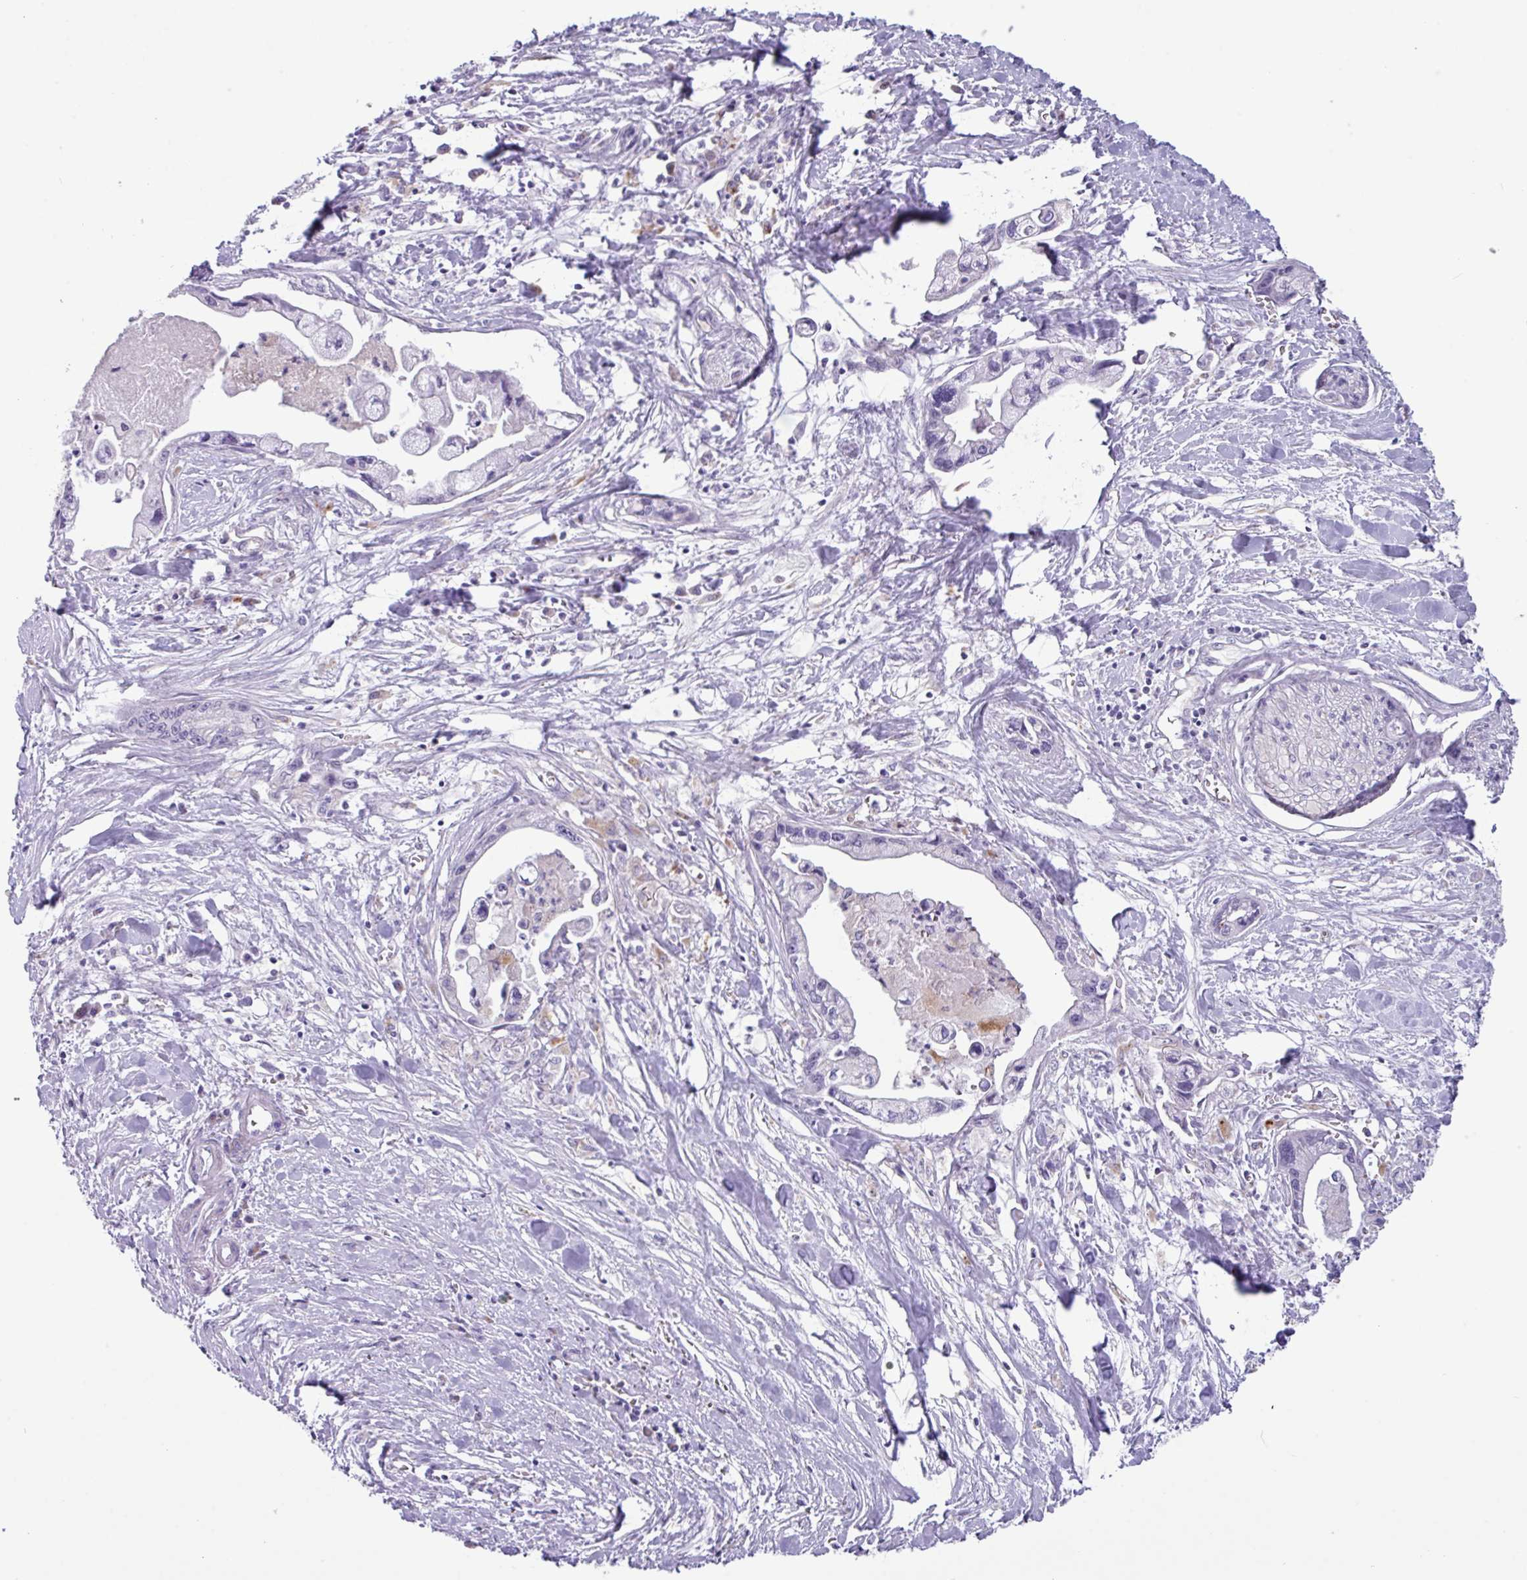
{"staining": {"intensity": "negative", "quantity": "none", "location": "none"}, "tissue": "pancreatic cancer", "cell_type": "Tumor cells", "image_type": "cancer", "snomed": [{"axis": "morphology", "description": "Adenocarcinoma, NOS"}, {"axis": "topography", "description": "Pancreas"}], "caption": "High magnification brightfield microscopy of pancreatic adenocarcinoma stained with DAB (3,3'-diaminobenzidine) (brown) and counterstained with hematoxylin (blue): tumor cells show no significant expression.", "gene": "ZNF524", "patient": {"sex": "male", "age": 61}}